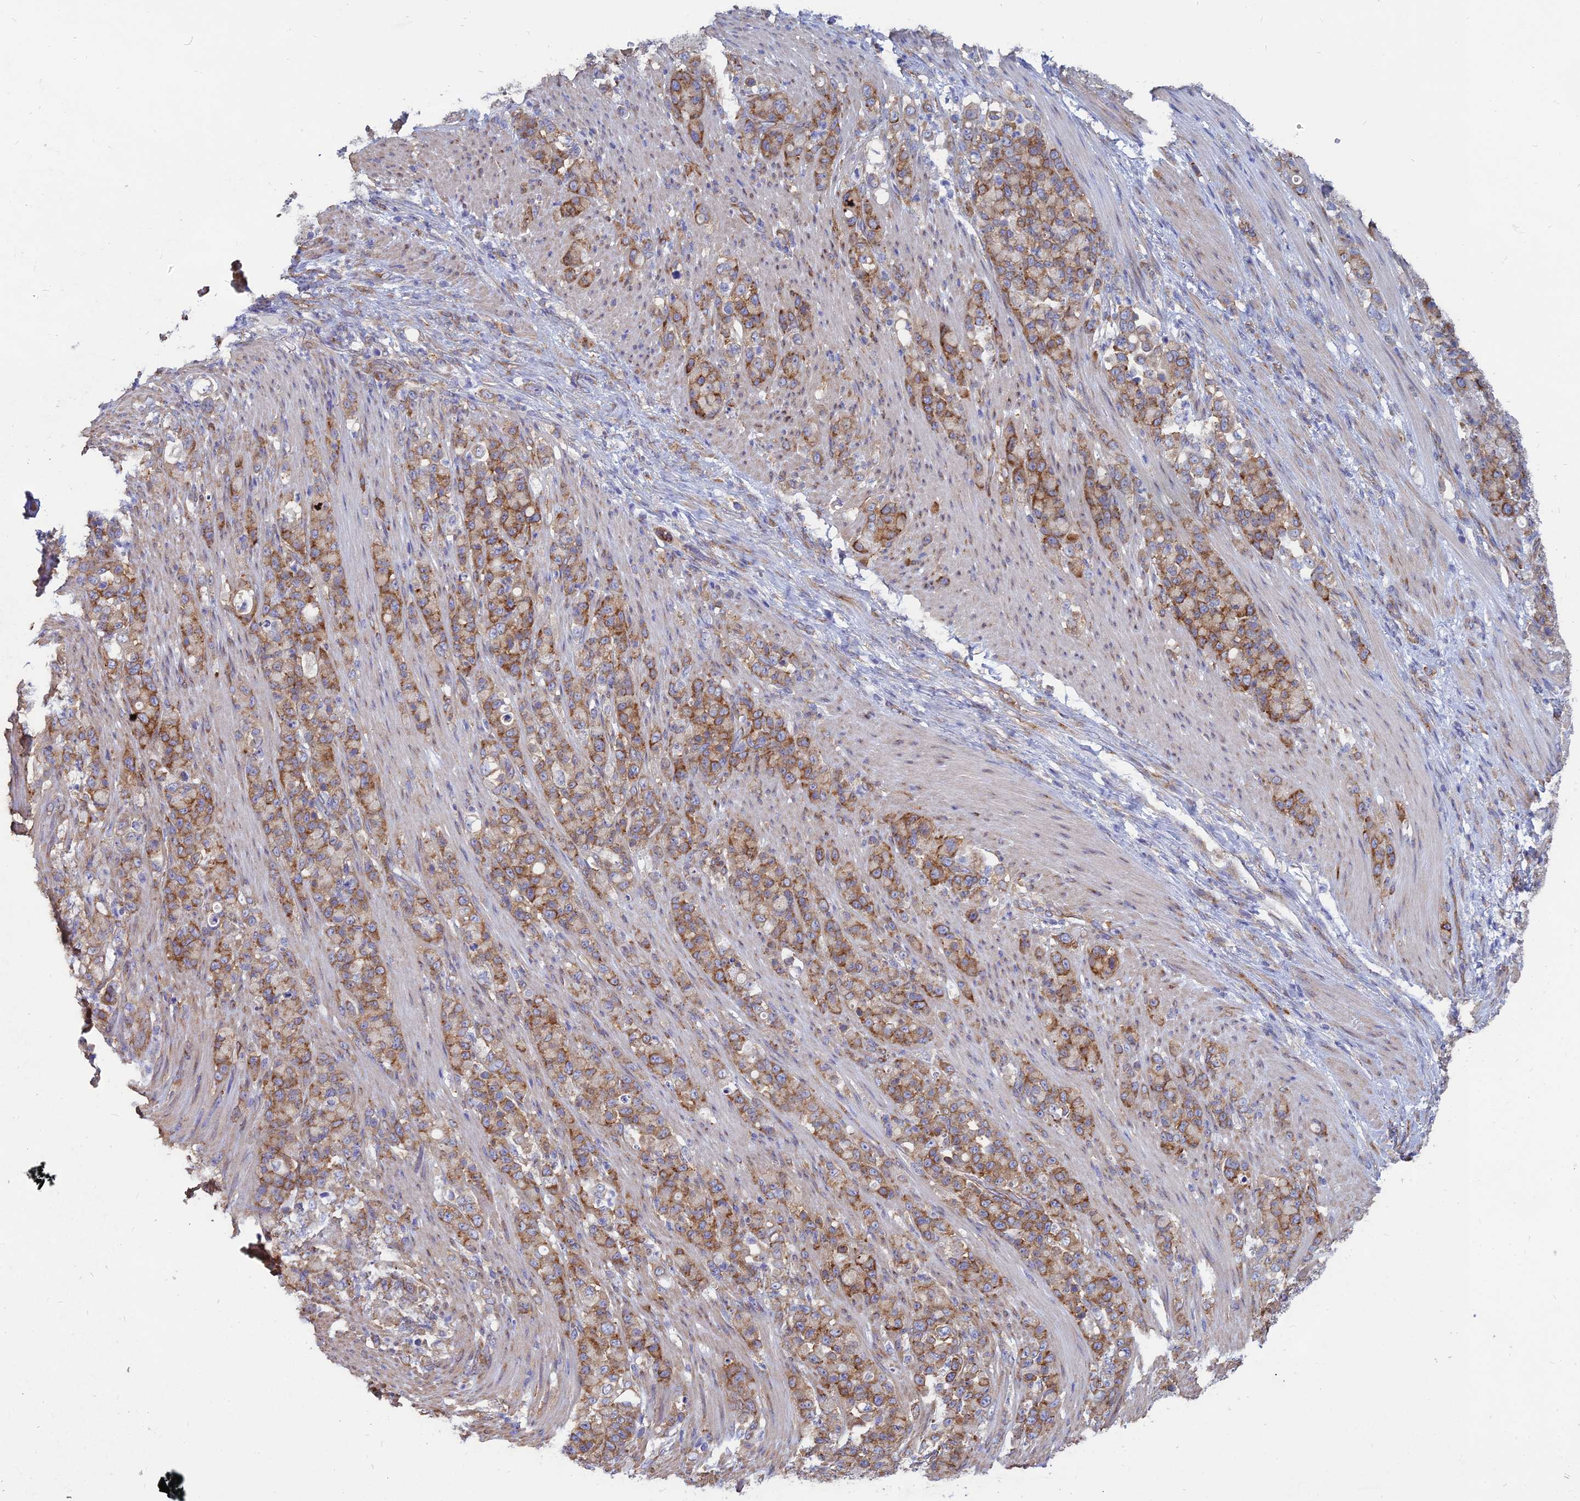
{"staining": {"intensity": "moderate", "quantity": ">75%", "location": "cytoplasmic/membranous"}, "tissue": "stomach cancer", "cell_type": "Tumor cells", "image_type": "cancer", "snomed": [{"axis": "morphology", "description": "Normal tissue, NOS"}, {"axis": "morphology", "description": "Adenocarcinoma, NOS"}, {"axis": "topography", "description": "Stomach"}], "caption": "Moderate cytoplasmic/membranous positivity for a protein is appreciated in approximately >75% of tumor cells of stomach cancer (adenocarcinoma) using immunohistochemistry (IHC).", "gene": "TXLNA", "patient": {"sex": "female", "age": 79}}